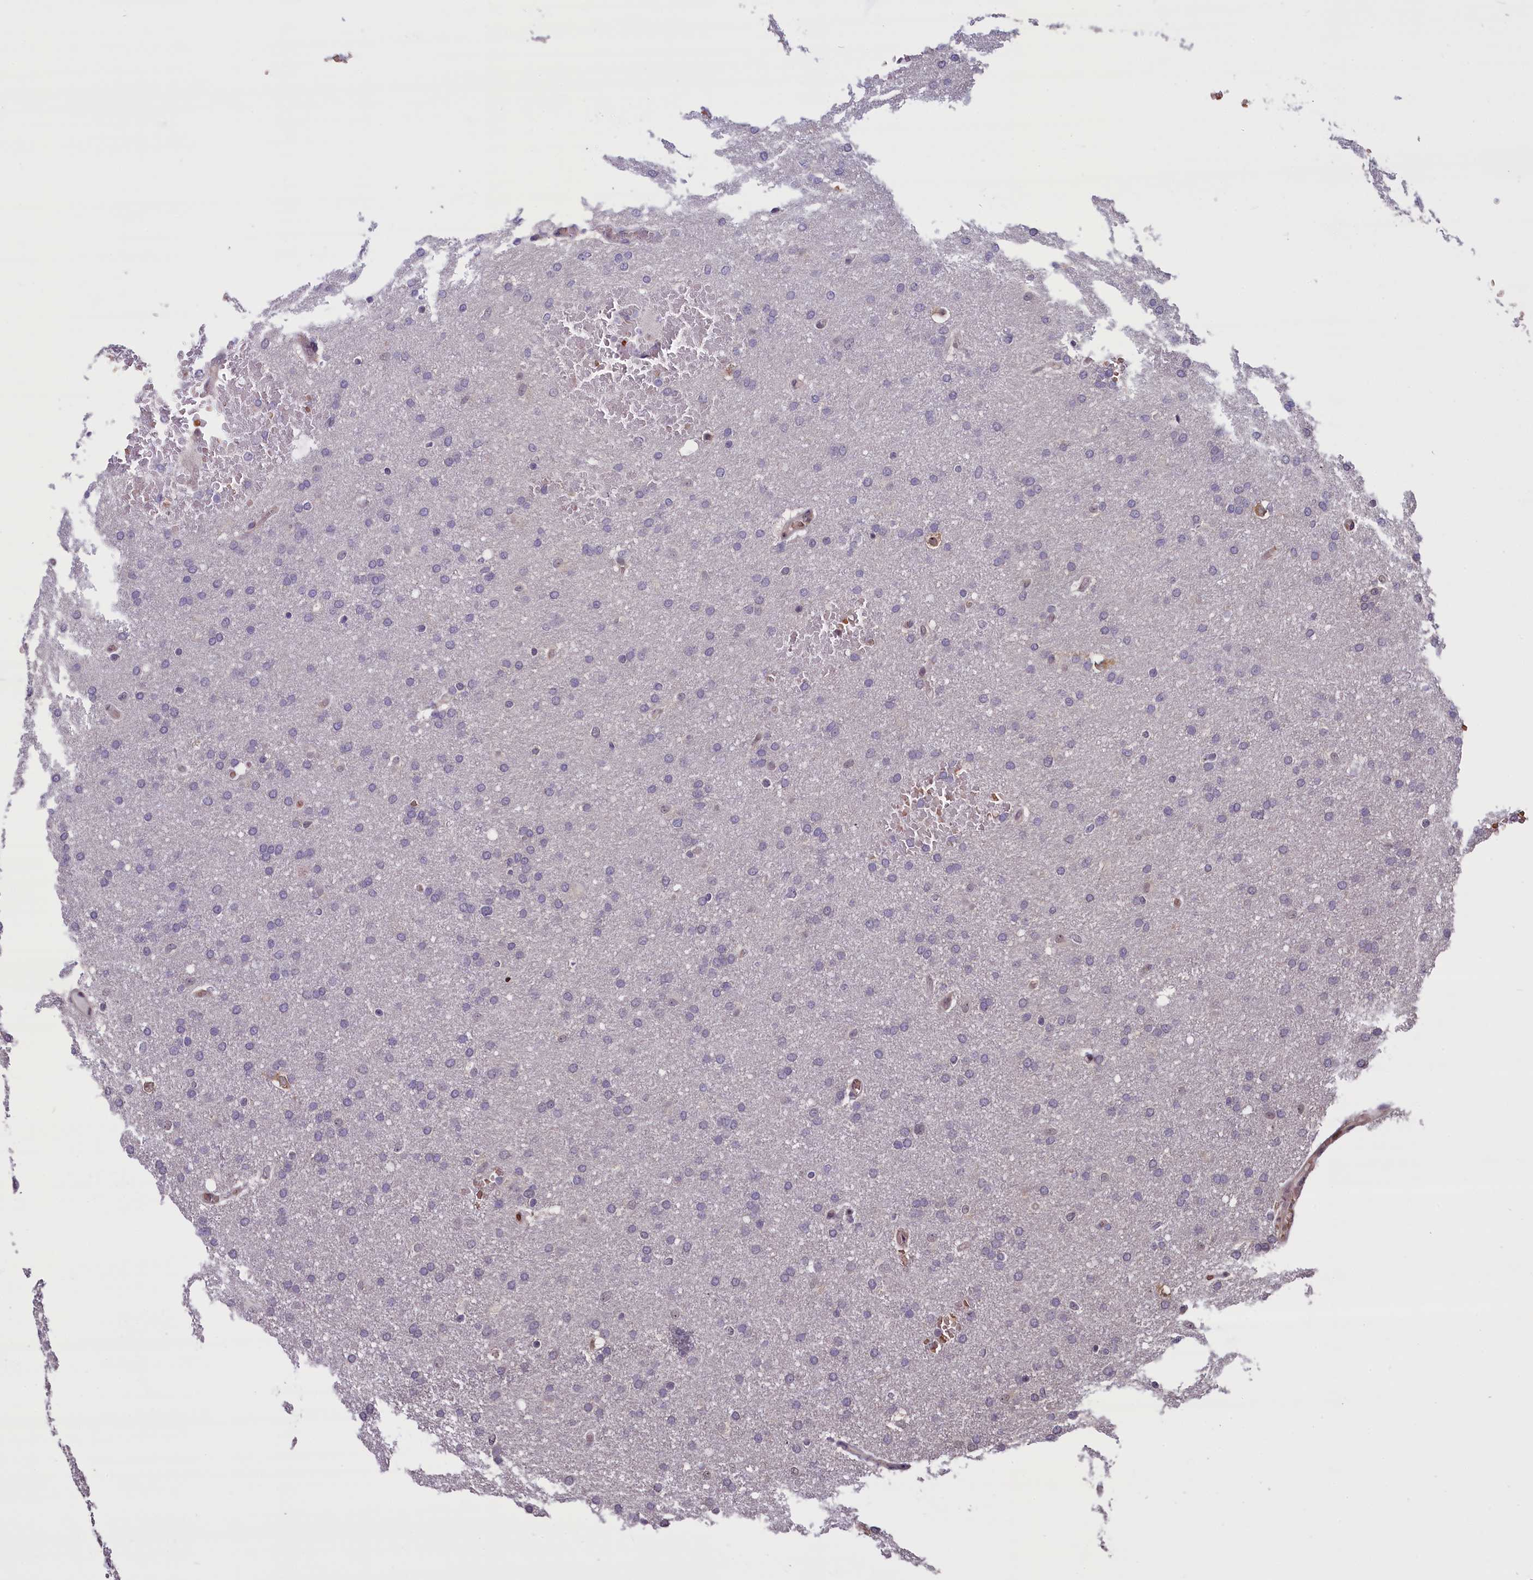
{"staining": {"intensity": "negative", "quantity": "none", "location": "none"}, "tissue": "glioma", "cell_type": "Tumor cells", "image_type": "cancer", "snomed": [{"axis": "morphology", "description": "Glioma, malignant, High grade"}, {"axis": "topography", "description": "Cerebral cortex"}], "caption": "DAB immunohistochemical staining of glioma demonstrates no significant expression in tumor cells.", "gene": "SHFL", "patient": {"sex": "female", "age": 36}}